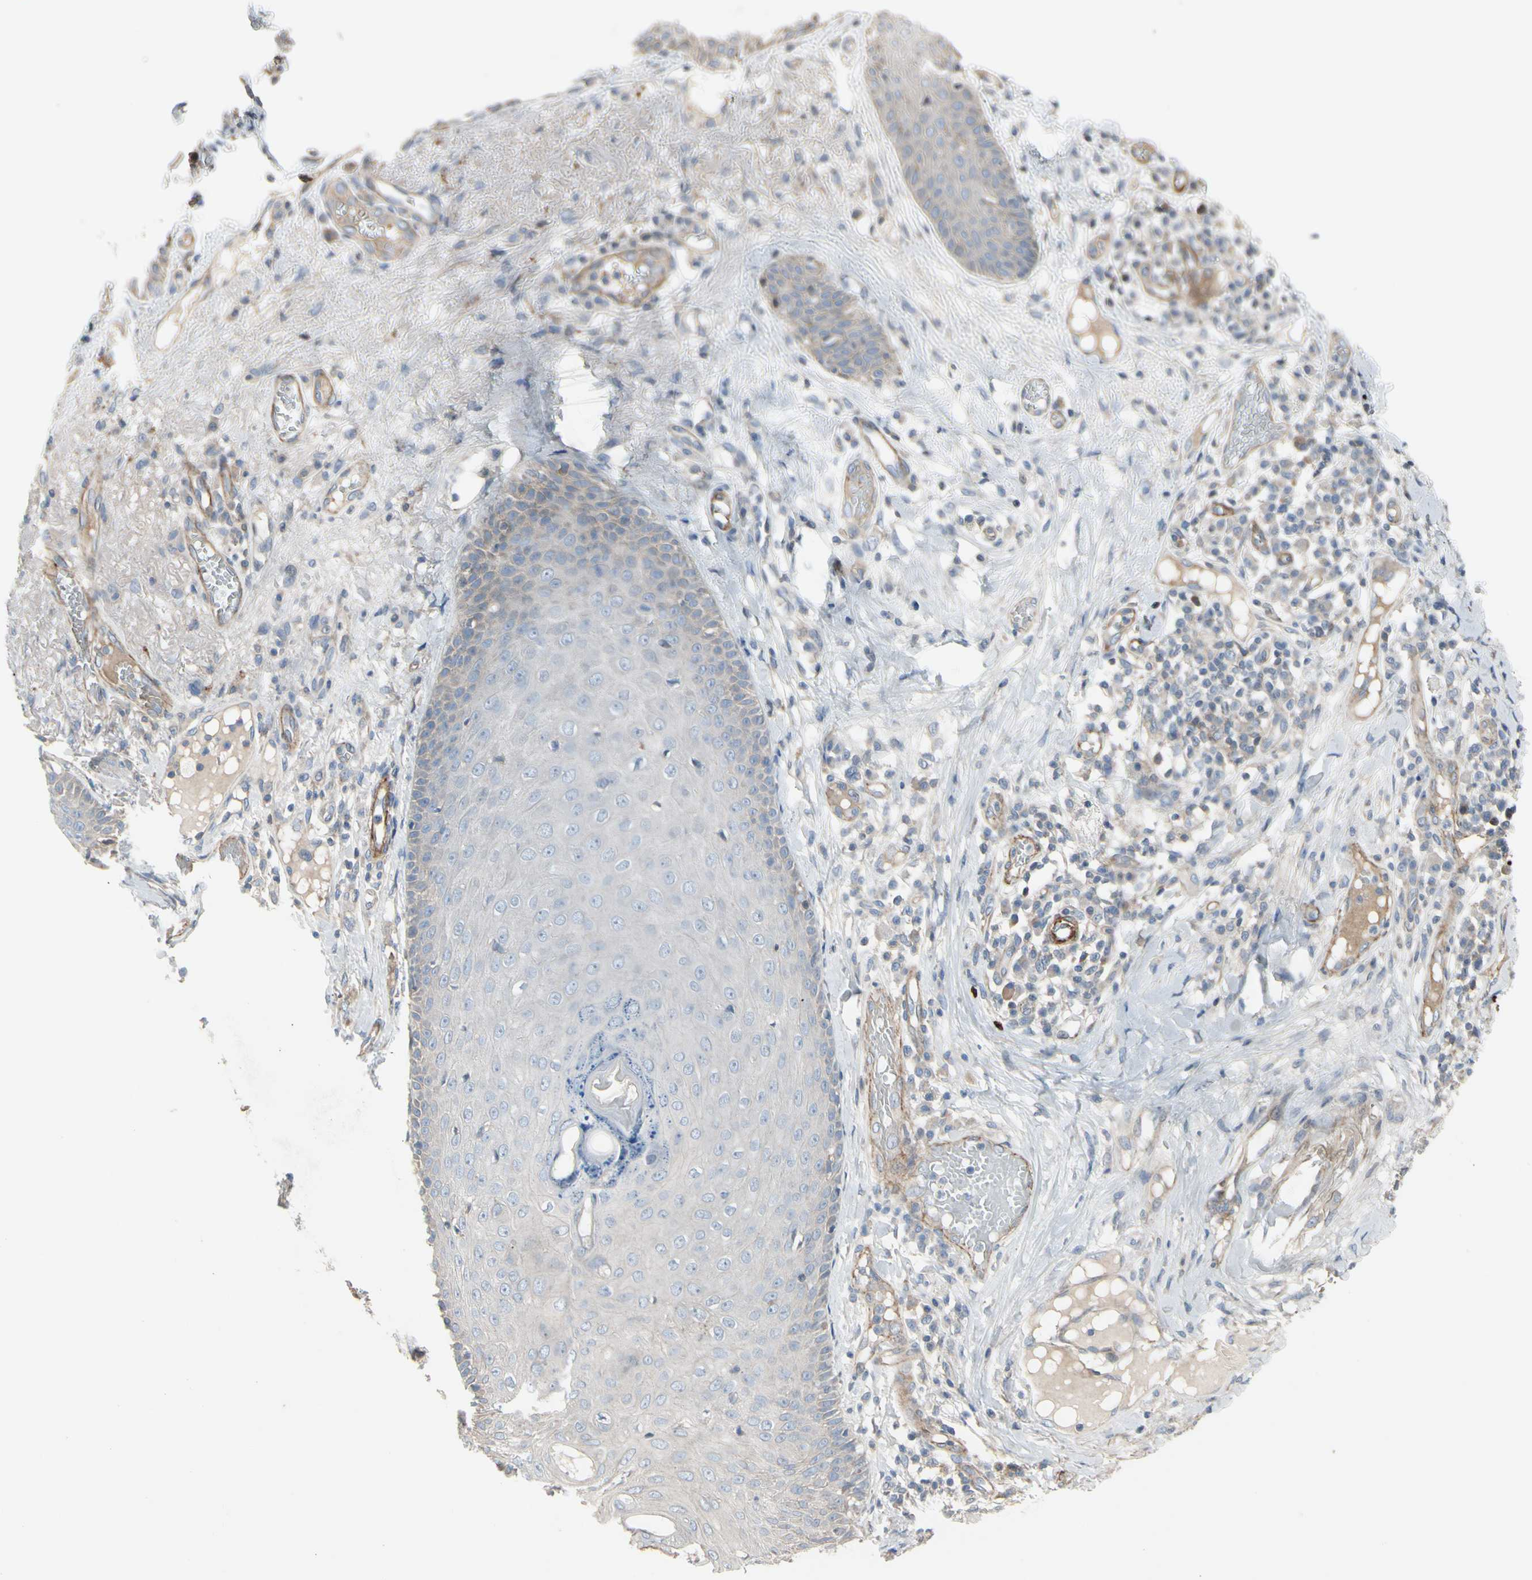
{"staining": {"intensity": "weak", "quantity": "<25%", "location": "cytoplasmic/membranous"}, "tissue": "skin cancer", "cell_type": "Tumor cells", "image_type": "cancer", "snomed": [{"axis": "morphology", "description": "Normal tissue, NOS"}, {"axis": "morphology", "description": "Basal cell carcinoma"}, {"axis": "topography", "description": "Skin"}], "caption": "An immunohistochemistry (IHC) micrograph of basal cell carcinoma (skin) is shown. There is no staining in tumor cells of basal cell carcinoma (skin). Brightfield microscopy of IHC stained with DAB (3,3'-diaminobenzidine) (brown) and hematoxylin (blue), captured at high magnification.", "gene": "TPM1", "patient": {"sex": "male", "age": 52}}